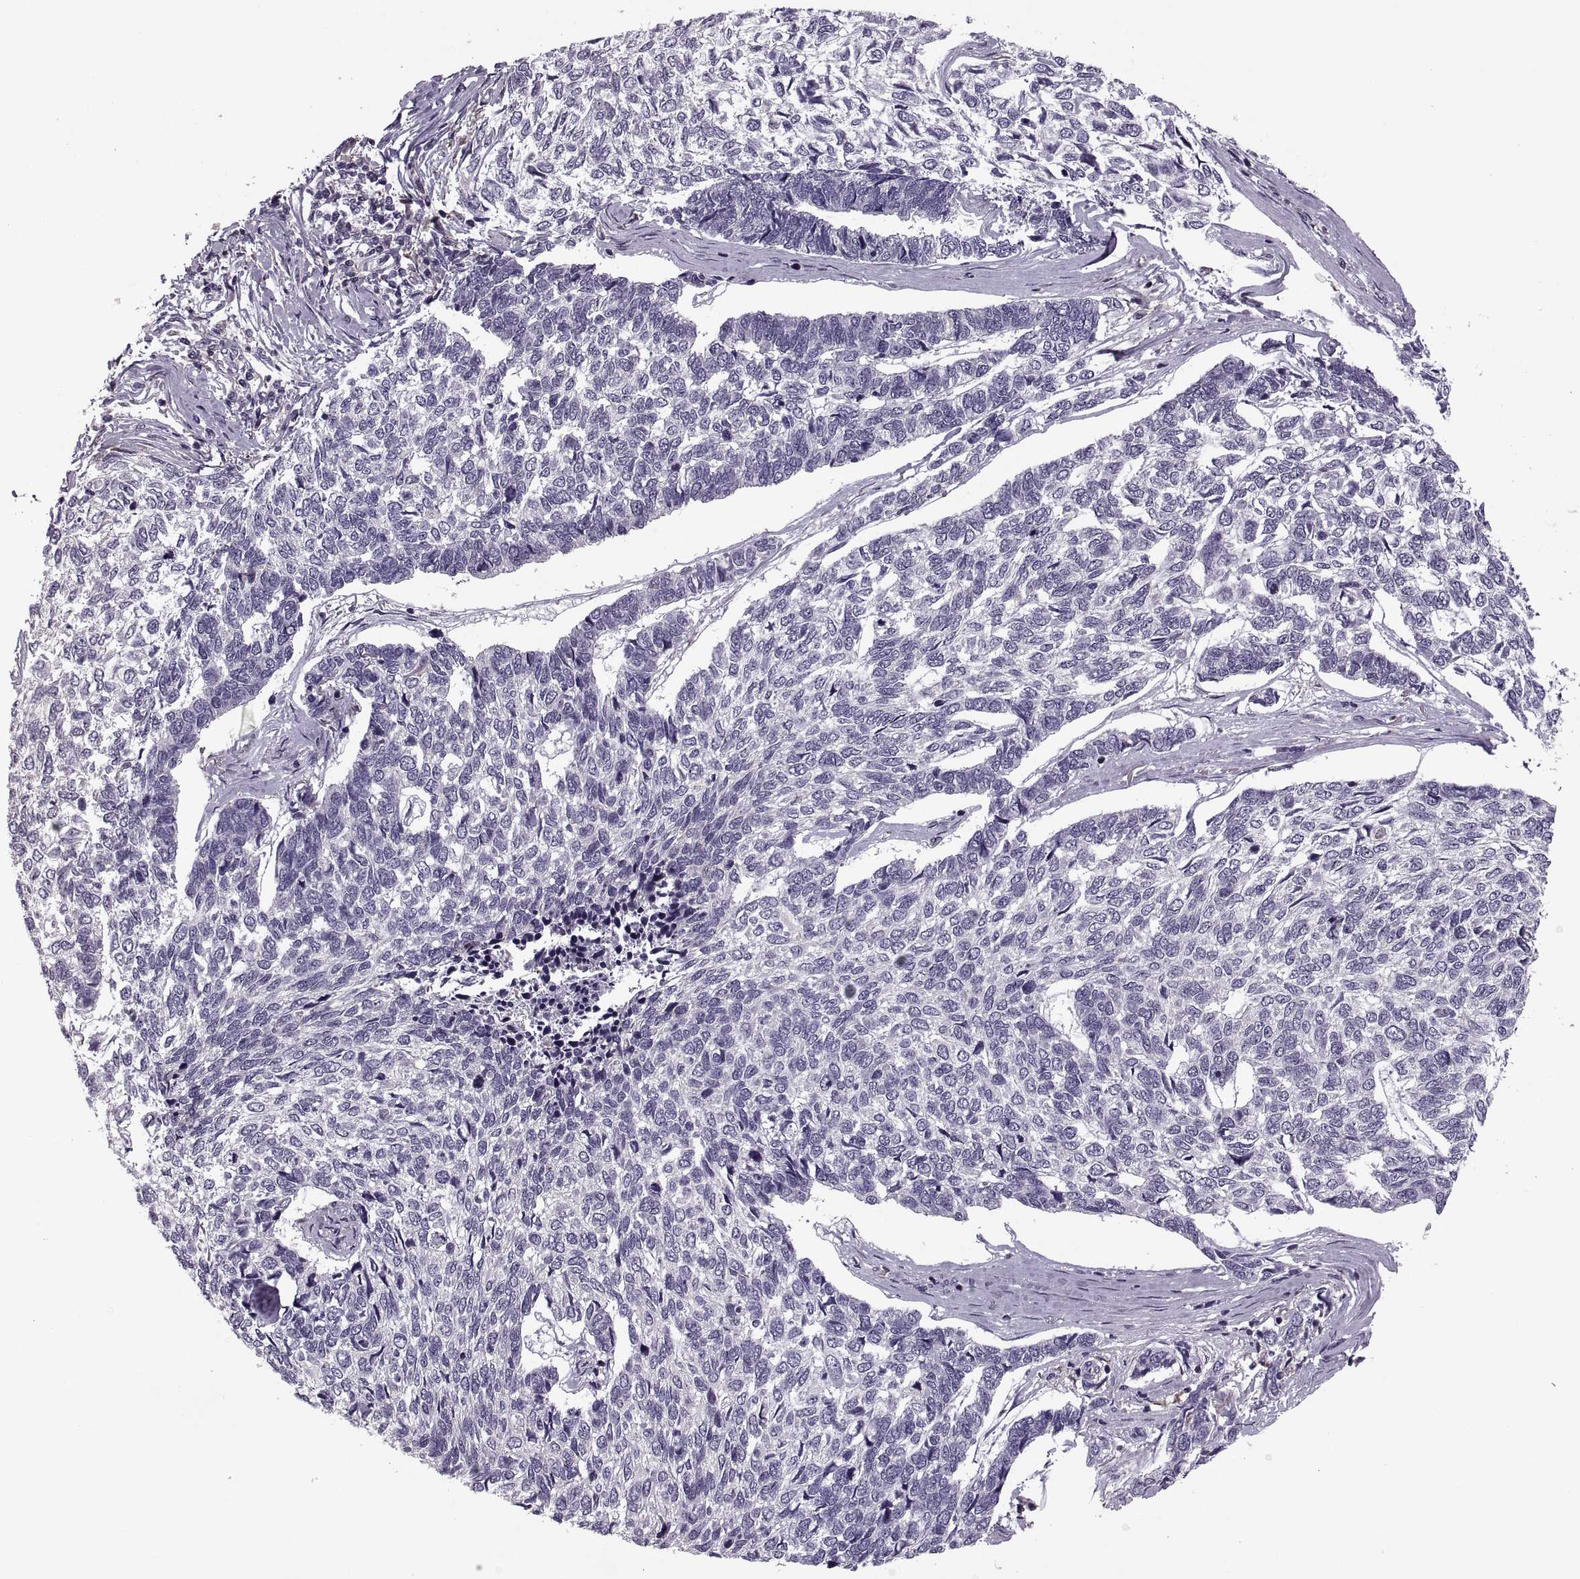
{"staining": {"intensity": "negative", "quantity": "none", "location": "none"}, "tissue": "skin cancer", "cell_type": "Tumor cells", "image_type": "cancer", "snomed": [{"axis": "morphology", "description": "Basal cell carcinoma"}, {"axis": "topography", "description": "Skin"}], "caption": "Histopathology image shows no protein staining in tumor cells of basal cell carcinoma (skin) tissue. (DAB immunohistochemistry, high magnification).", "gene": "LETM2", "patient": {"sex": "female", "age": 65}}